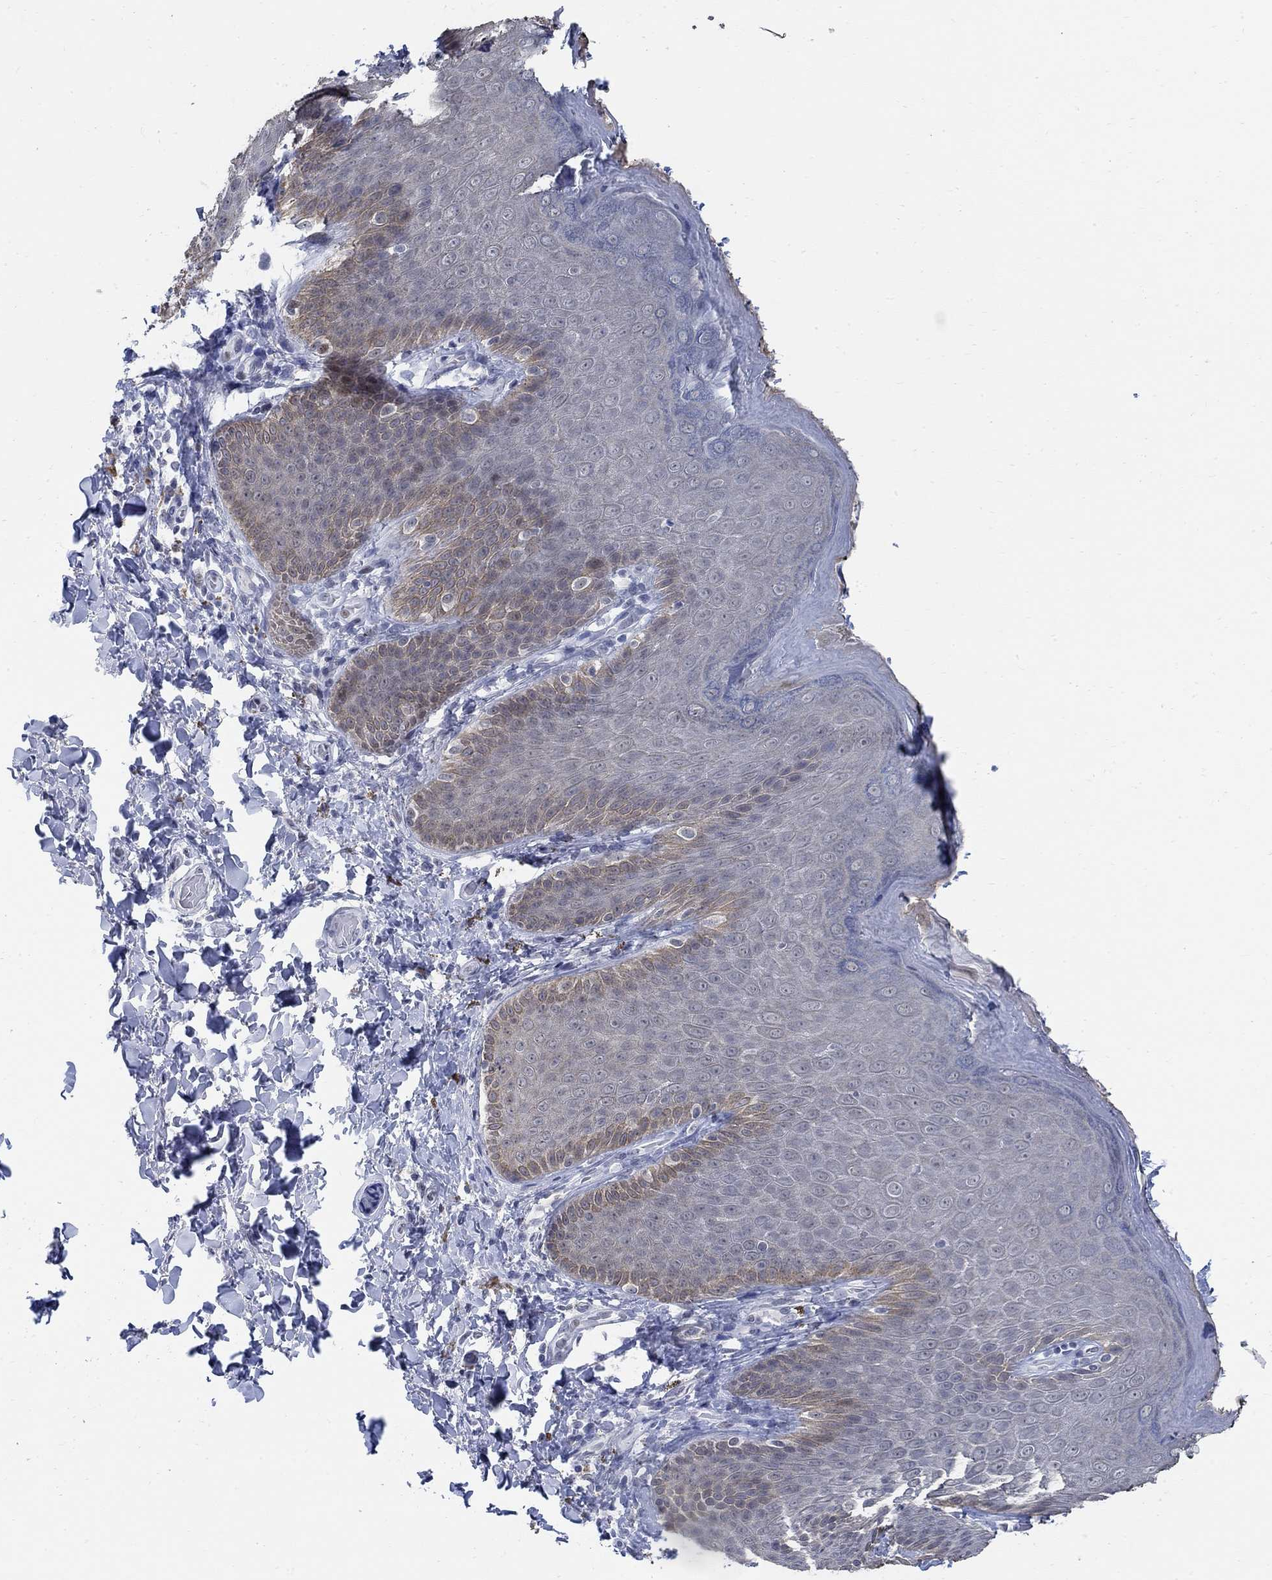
{"staining": {"intensity": "negative", "quantity": "none", "location": "none"}, "tissue": "skin", "cell_type": "Epidermal cells", "image_type": "normal", "snomed": [{"axis": "morphology", "description": "Normal tissue, NOS"}, {"axis": "topography", "description": "Anal"}], "caption": "Epidermal cells are negative for protein expression in benign human skin. (DAB (3,3'-diaminobenzidine) IHC, high magnification).", "gene": "DLK1", "patient": {"sex": "male", "age": 53}}